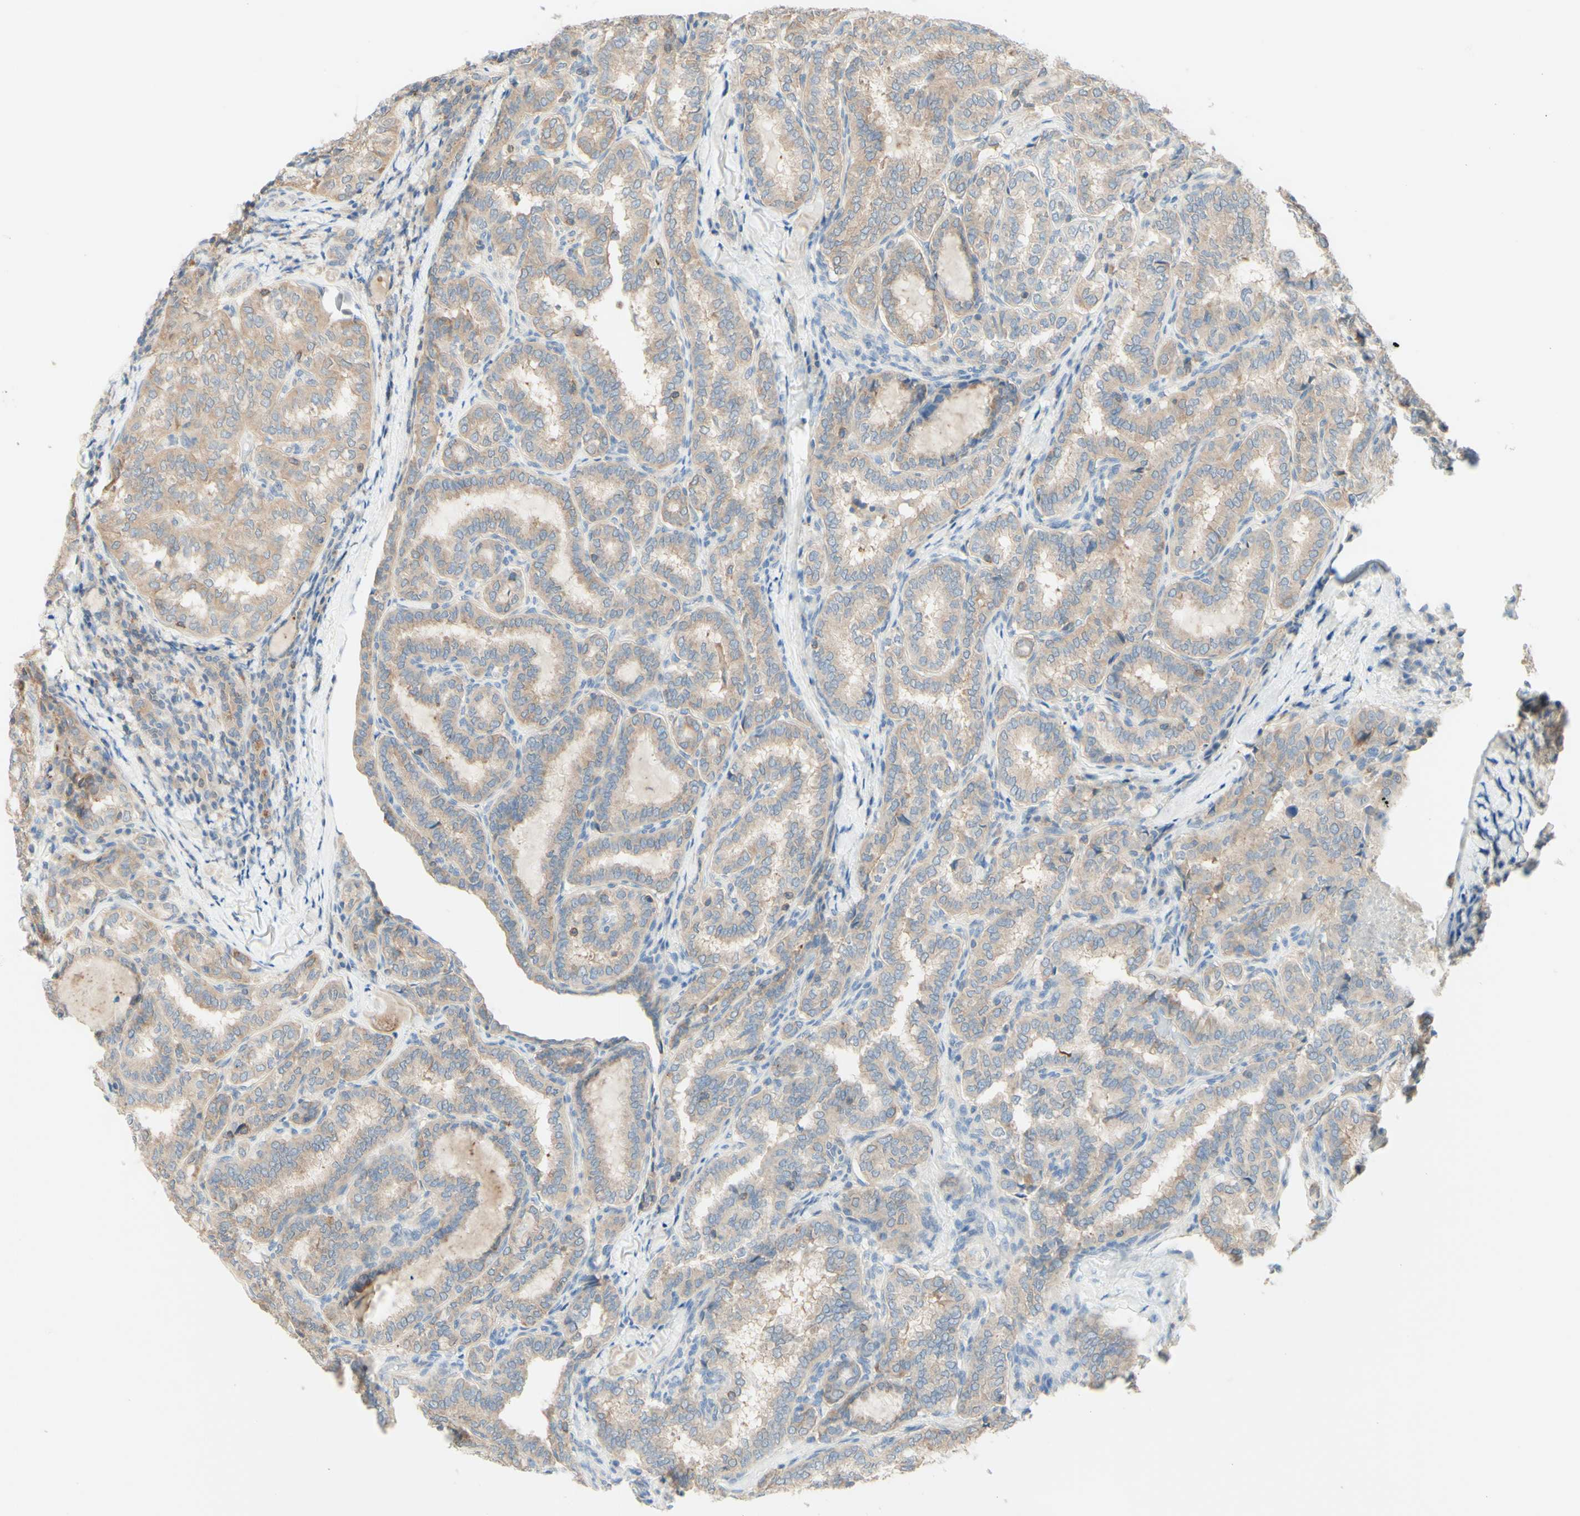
{"staining": {"intensity": "weak", "quantity": ">75%", "location": "cytoplasmic/membranous"}, "tissue": "thyroid cancer", "cell_type": "Tumor cells", "image_type": "cancer", "snomed": [{"axis": "morphology", "description": "Normal tissue, NOS"}, {"axis": "morphology", "description": "Papillary adenocarcinoma, NOS"}, {"axis": "topography", "description": "Thyroid gland"}], "caption": "This is a histology image of IHC staining of thyroid papillary adenocarcinoma, which shows weak expression in the cytoplasmic/membranous of tumor cells.", "gene": "MTM1", "patient": {"sex": "female", "age": 30}}